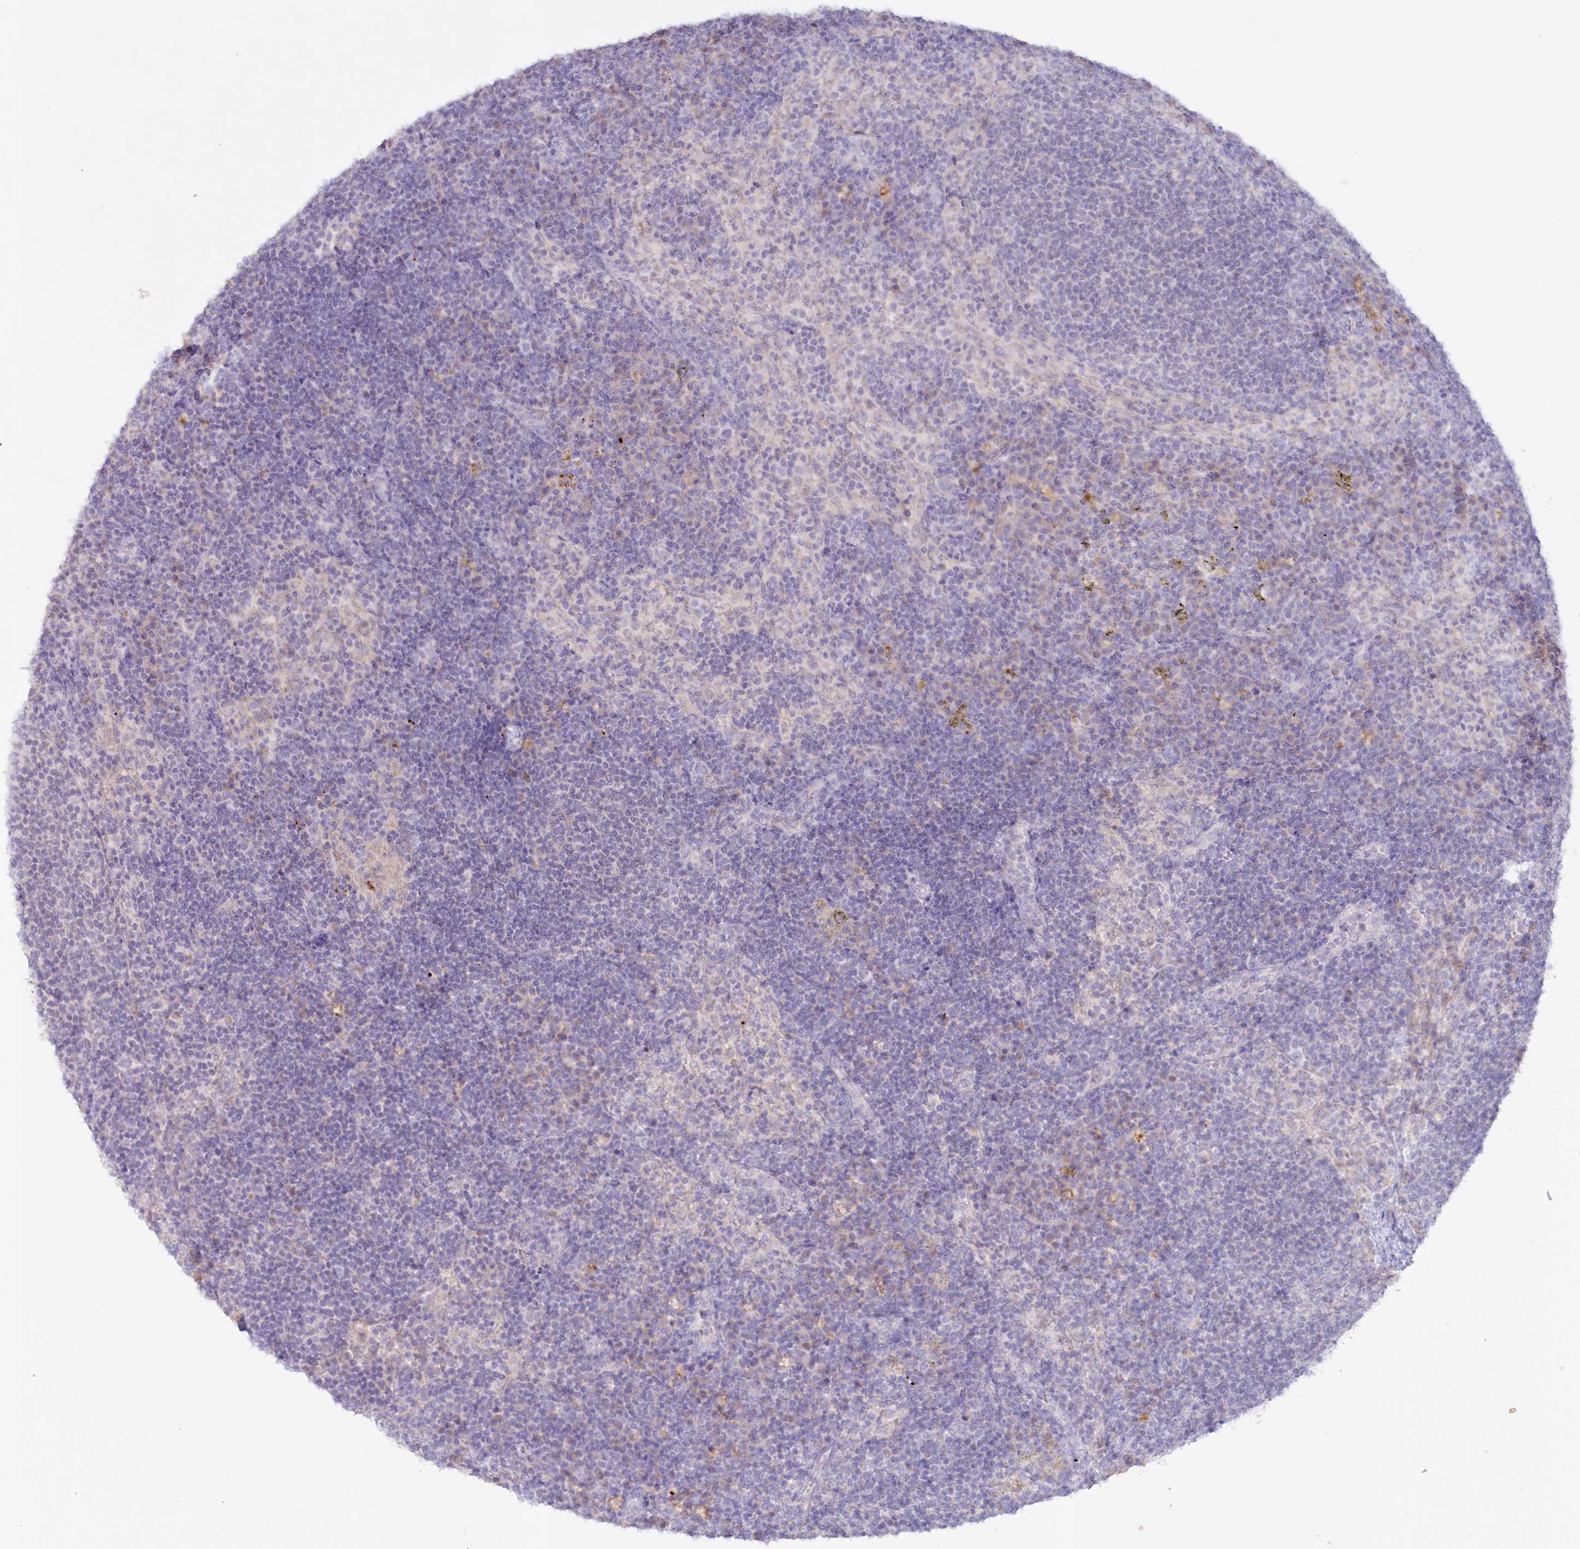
{"staining": {"intensity": "negative", "quantity": "none", "location": "none"}, "tissue": "lymph node", "cell_type": "Germinal center cells", "image_type": "normal", "snomed": [{"axis": "morphology", "description": "Normal tissue, NOS"}, {"axis": "topography", "description": "Lymph node"}], "caption": "Germinal center cells are negative for brown protein staining in benign lymph node. Brightfield microscopy of immunohistochemistry stained with DAB (brown) and hematoxylin (blue), captured at high magnification.", "gene": "PSAPL1", "patient": {"sex": "female", "age": 70}}